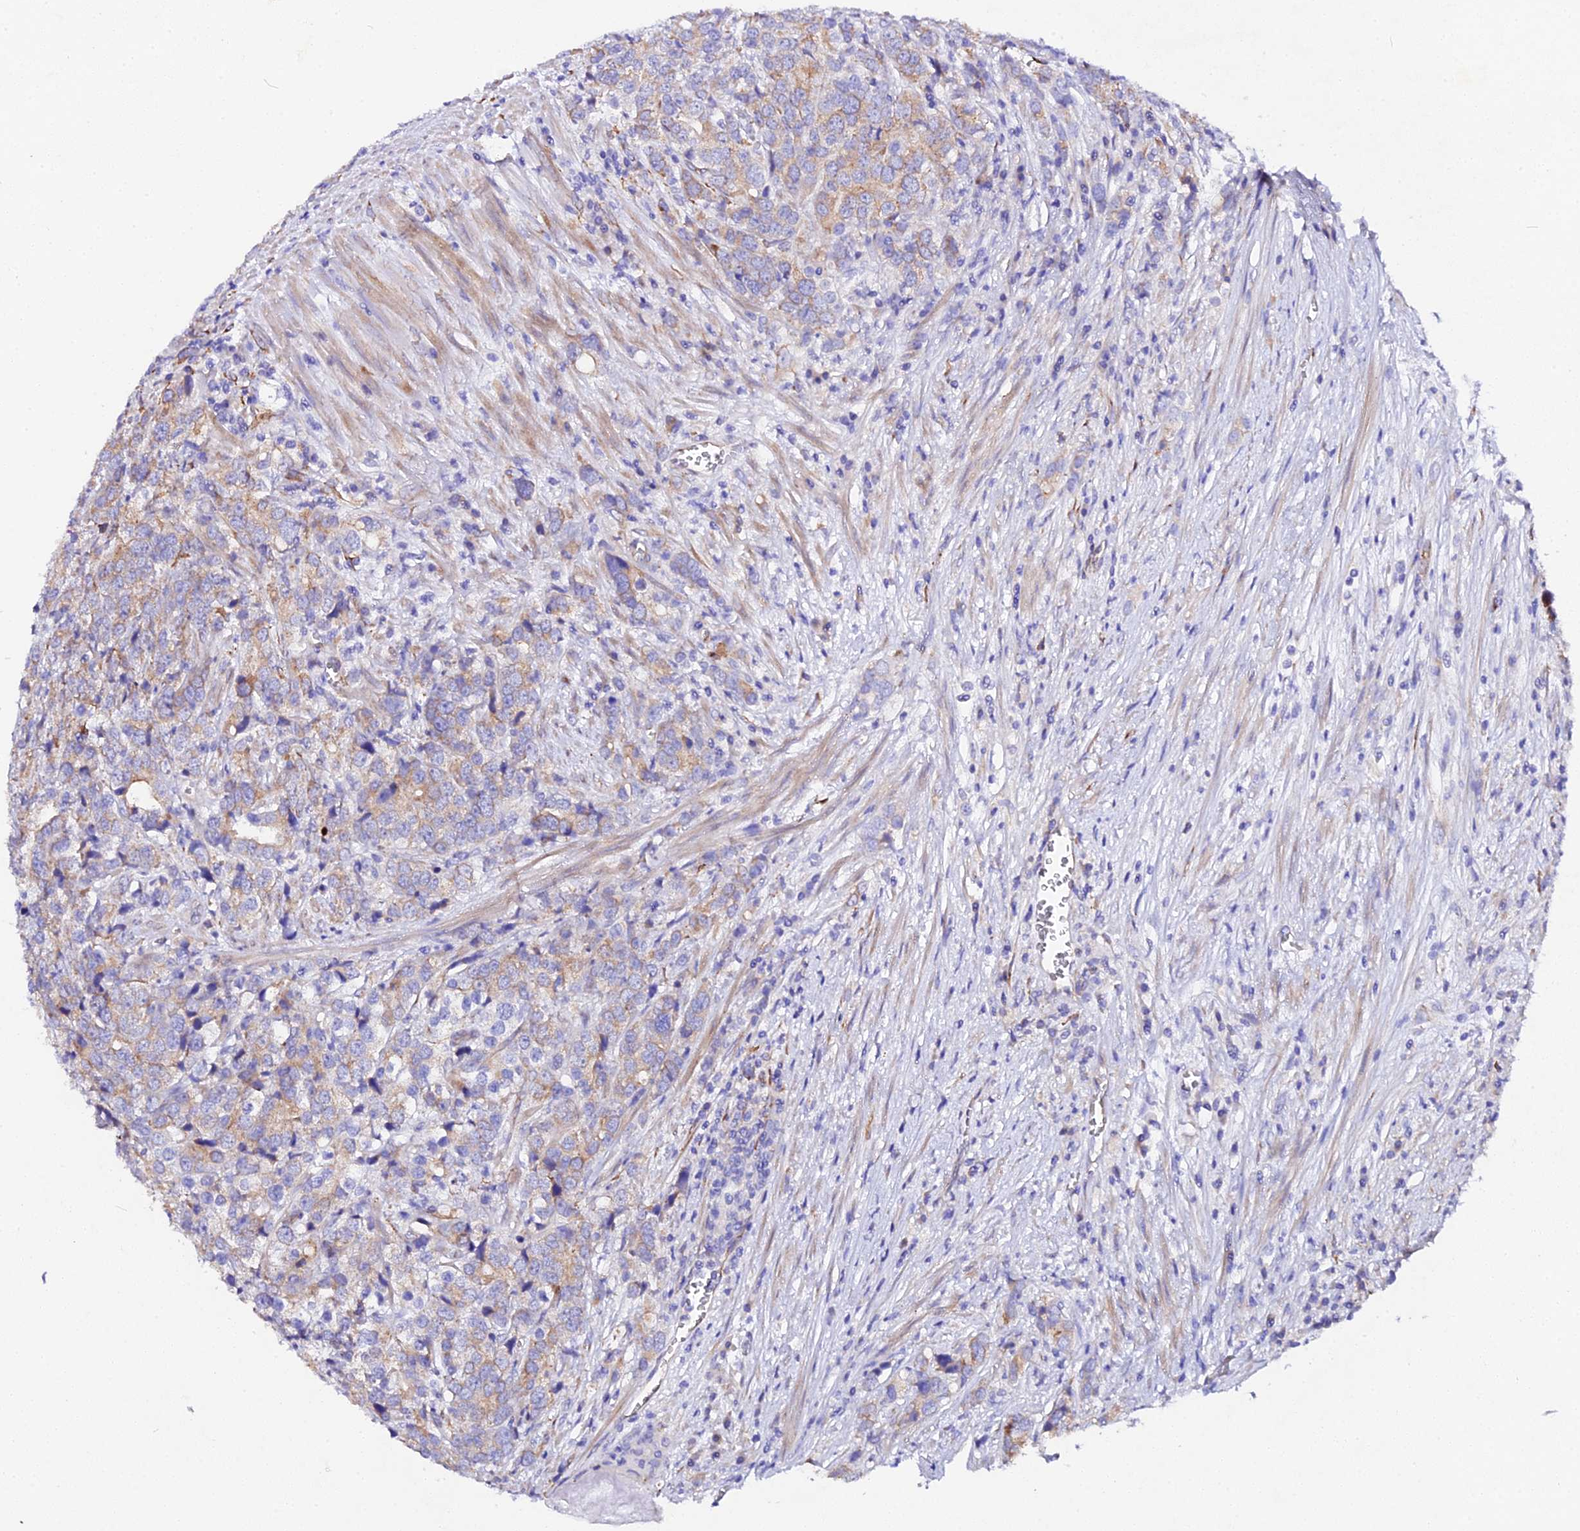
{"staining": {"intensity": "weak", "quantity": ">75%", "location": "cytoplasmic/membranous"}, "tissue": "prostate cancer", "cell_type": "Tumor cells", "image_type": "cancer", "snomed": [{"axis": "morphology", "description": "Adenocarcinoma, High grade"}, {"axis": "topography", "description": "Prostate"}], "caption": "Weak cytoplasmic/membranous staining is seen in approximately >75% of tumor cells in prostate high-grade adenocarcinoma. Using DAB (brown) and hematoxylin (blue) stains, captured at high magnification using brightfield microscopy.", "gene": "CFAP45", "patient": {"sex": "male", "age": 71}}